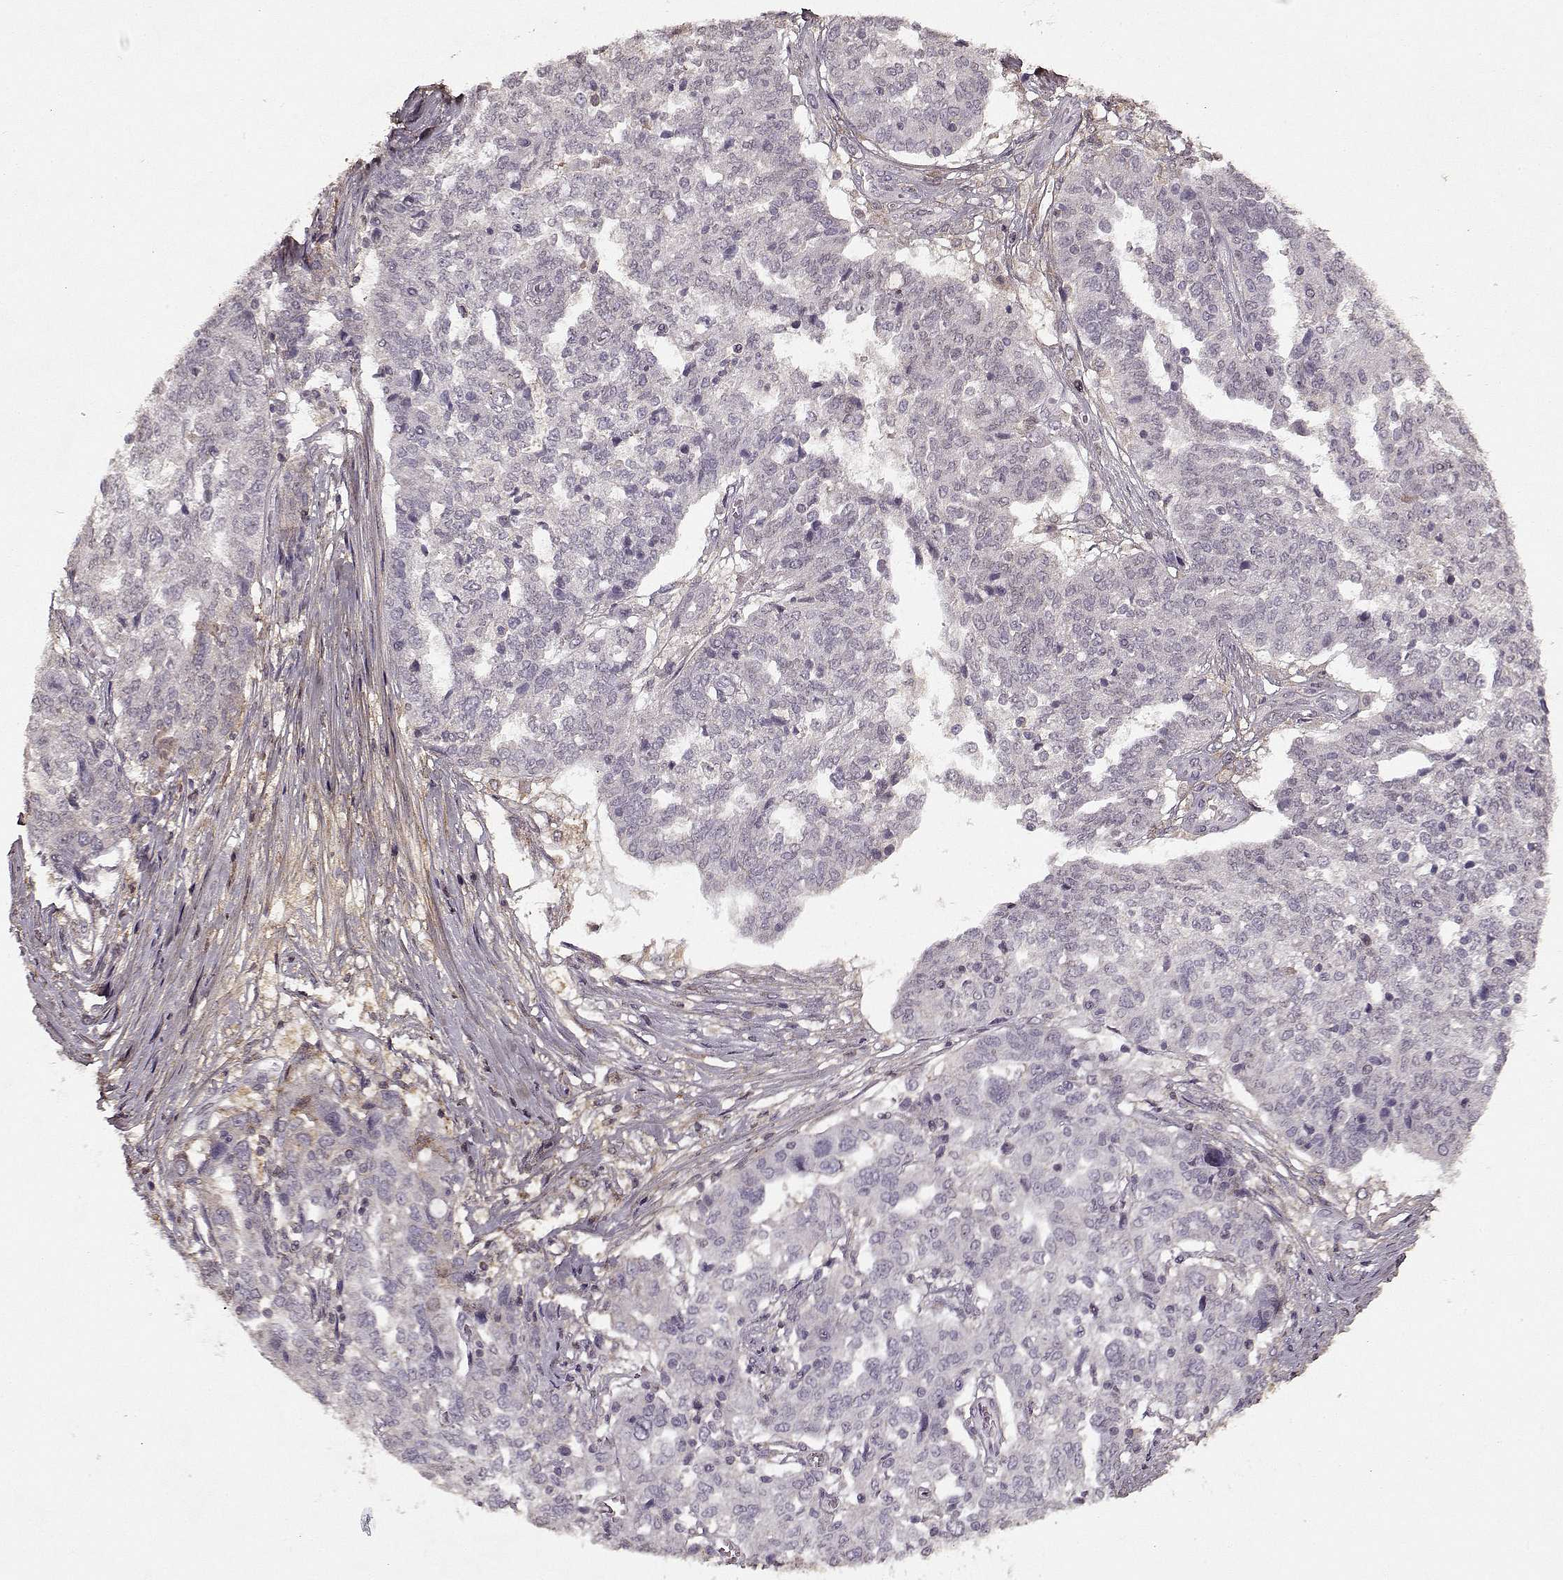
{"staining": {"intensity": "negative", "quantity": "none", "location": "none"}, "tissue": "ovarian cancer", "cell_type": "Tumor cells", "image_type": "cancer", "snomed": [{"axis": "morphology", "description": "Cystadenocarcinoma, serous, NOS"}, {"axis": "topography", "description": "Ovary"}], "caption": "The immunohistochemistry histopathology image has no significant positivity in tumor cells of ovarian cancer (serous cystadenocarcinoma) tissue.", "gene": "LUM", "patient": {"sex": "female", "age": 67}}